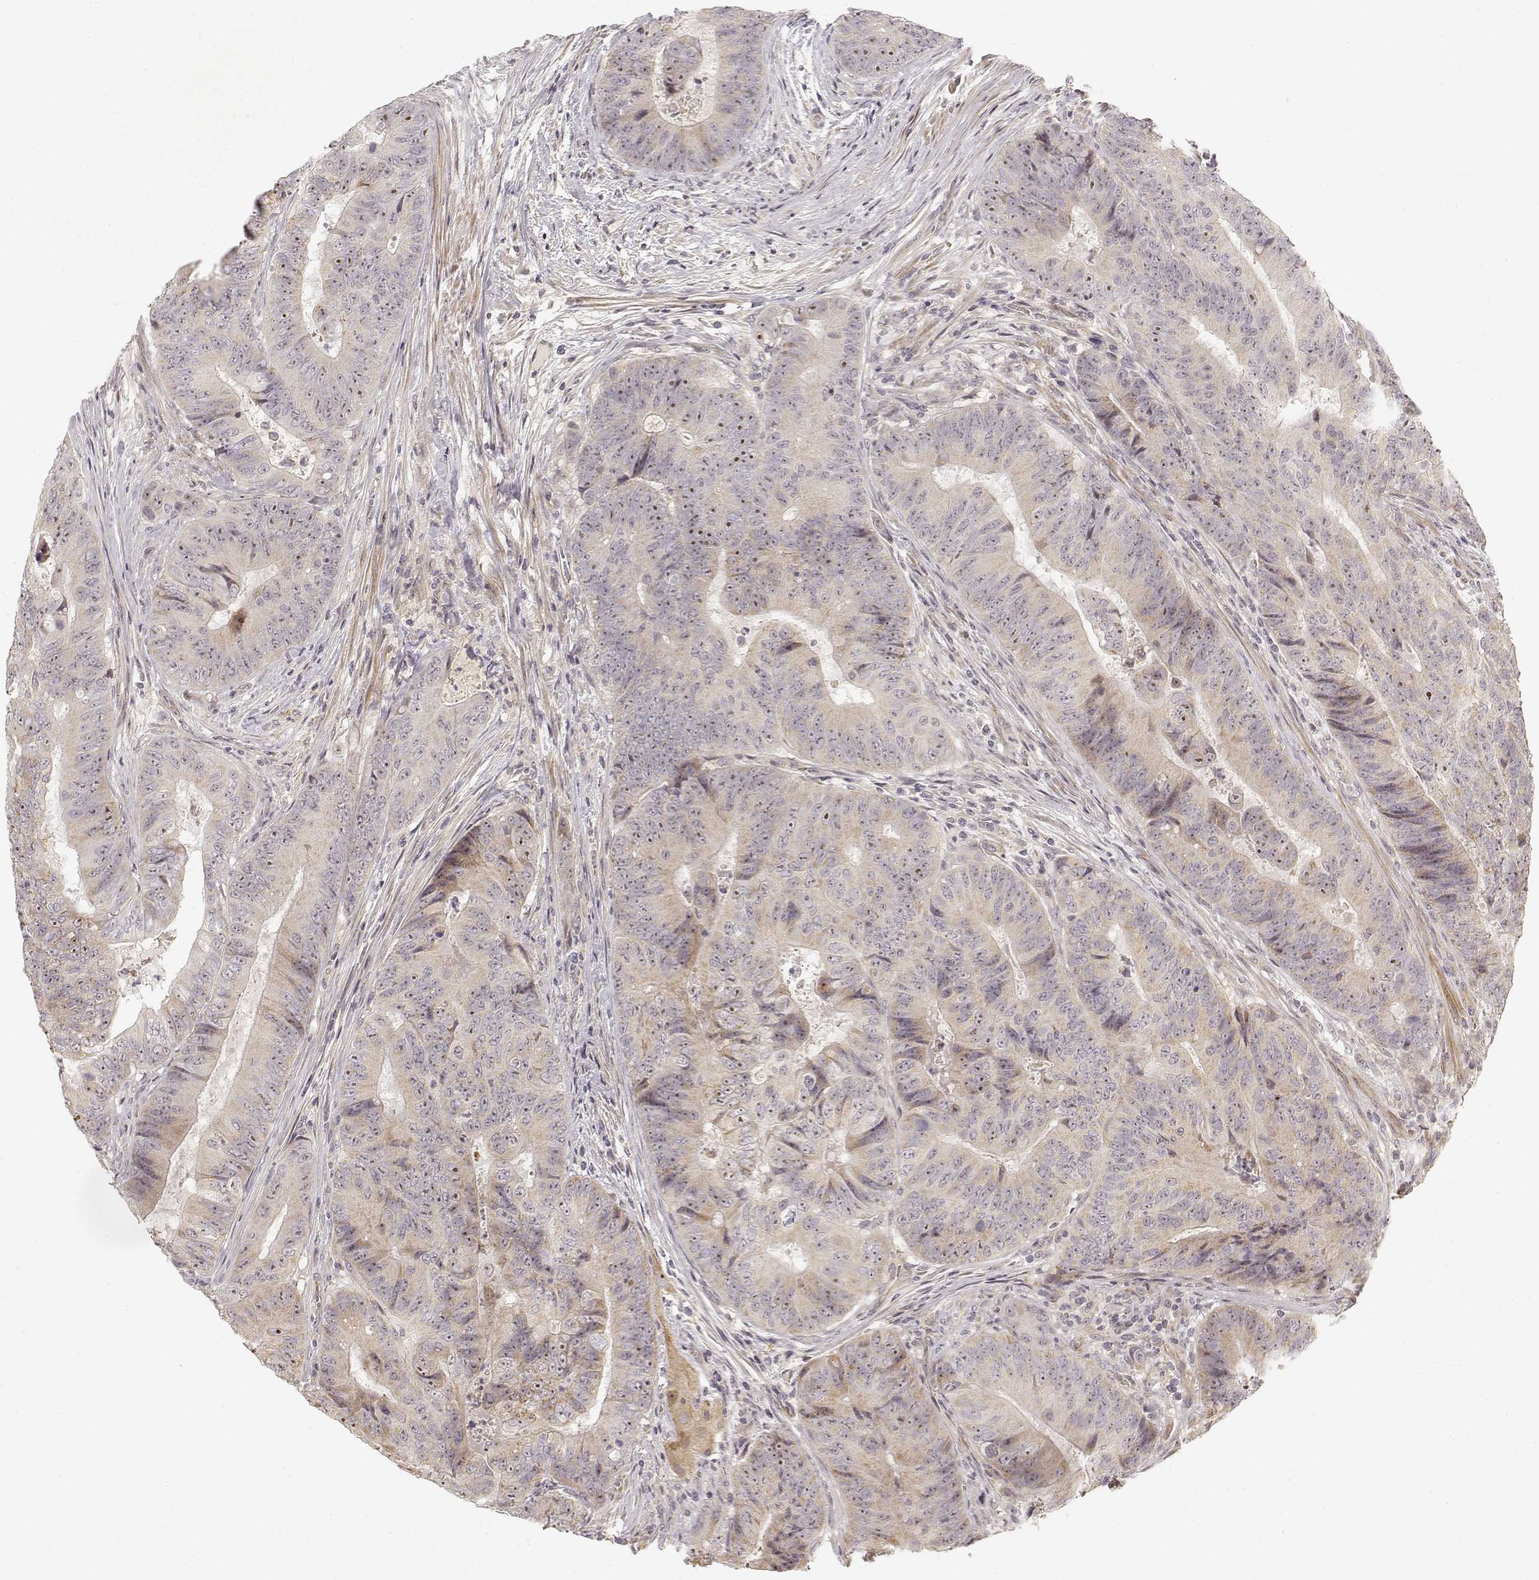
{"staining": {"intensity": "weak", "quantity": "25%-75%", "location": "cytoplasmic/membranous"}, "tissue": "colorectal cancer", "cell_type": "Tumor cells", "image_type": "cancer", "snomed": [{"axis": "morphology", "description": "Adenocarcinoma, NOS"}, {"axis": "topography", "description": "Colon"}], "caption": "Immunohistochemical staining of human colorectal adenocarcinoma reveals weak cytoplasmic/membranous protein positivity in about 25%-75% of tumor cells. The staining was performed using DAB, with brown indicating positive protein expression. Nuclei are stained blue with hematoxylin.", "gene": "MED12L", "patient": {"sex": "female", "age": 48}}